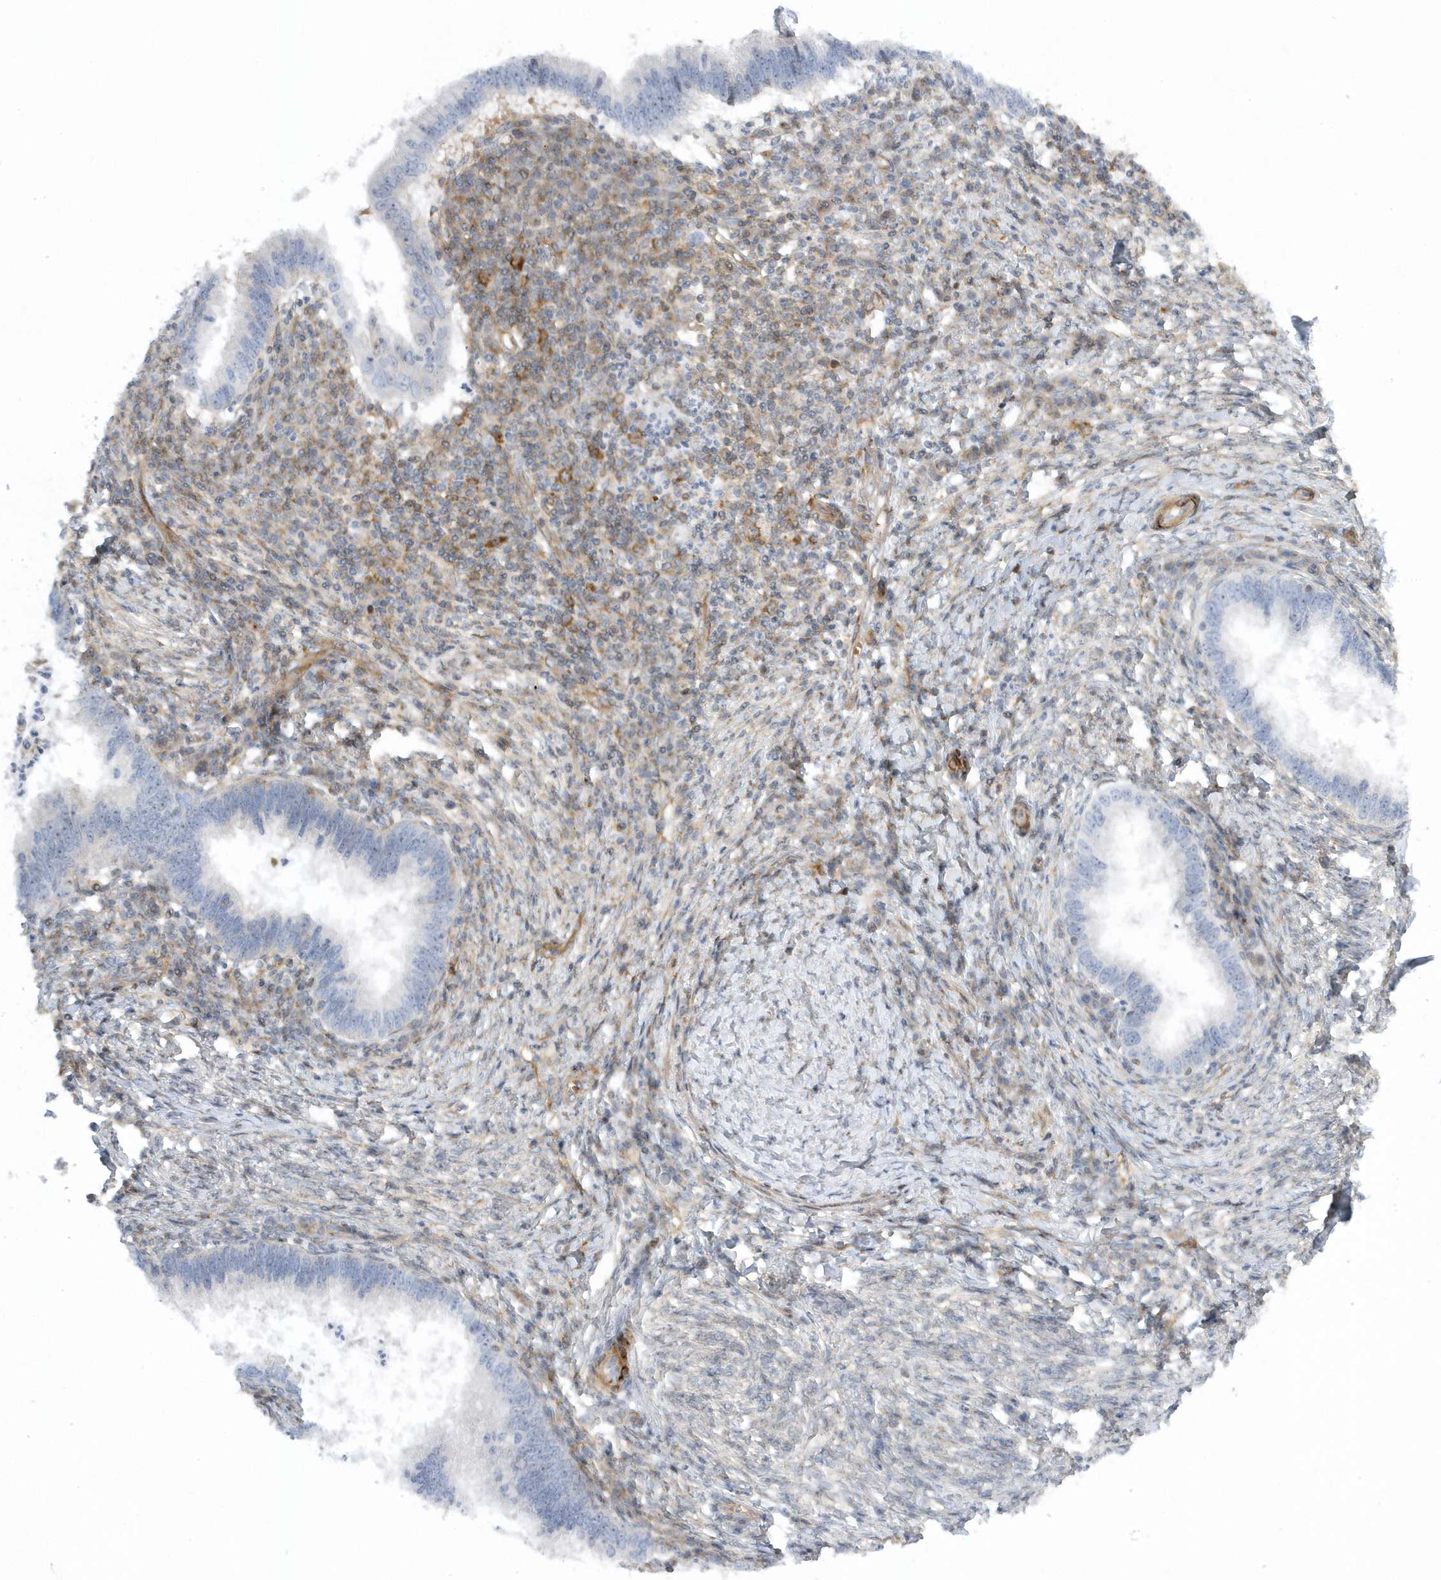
{"staining": {"intensity": "negative", "quantity": "none", "location": "none"}, "tissue": "cervical cancer", "cell_type": "Tumor cells", "image_type": "cancer", "snomed": [{"axis": "morphology", "description": "Adenocarcinoma, NOS"}, {"axis": "topography", "description": "Cervix"}], "caption": "Immunohistochemistry image of cervical cancer (adenocarcinoma) stained for a protein (brown), which reveals no staining in tumor cells.", "gene": "MAP7D3", "patient": {"sex": "female", "age": 36}}